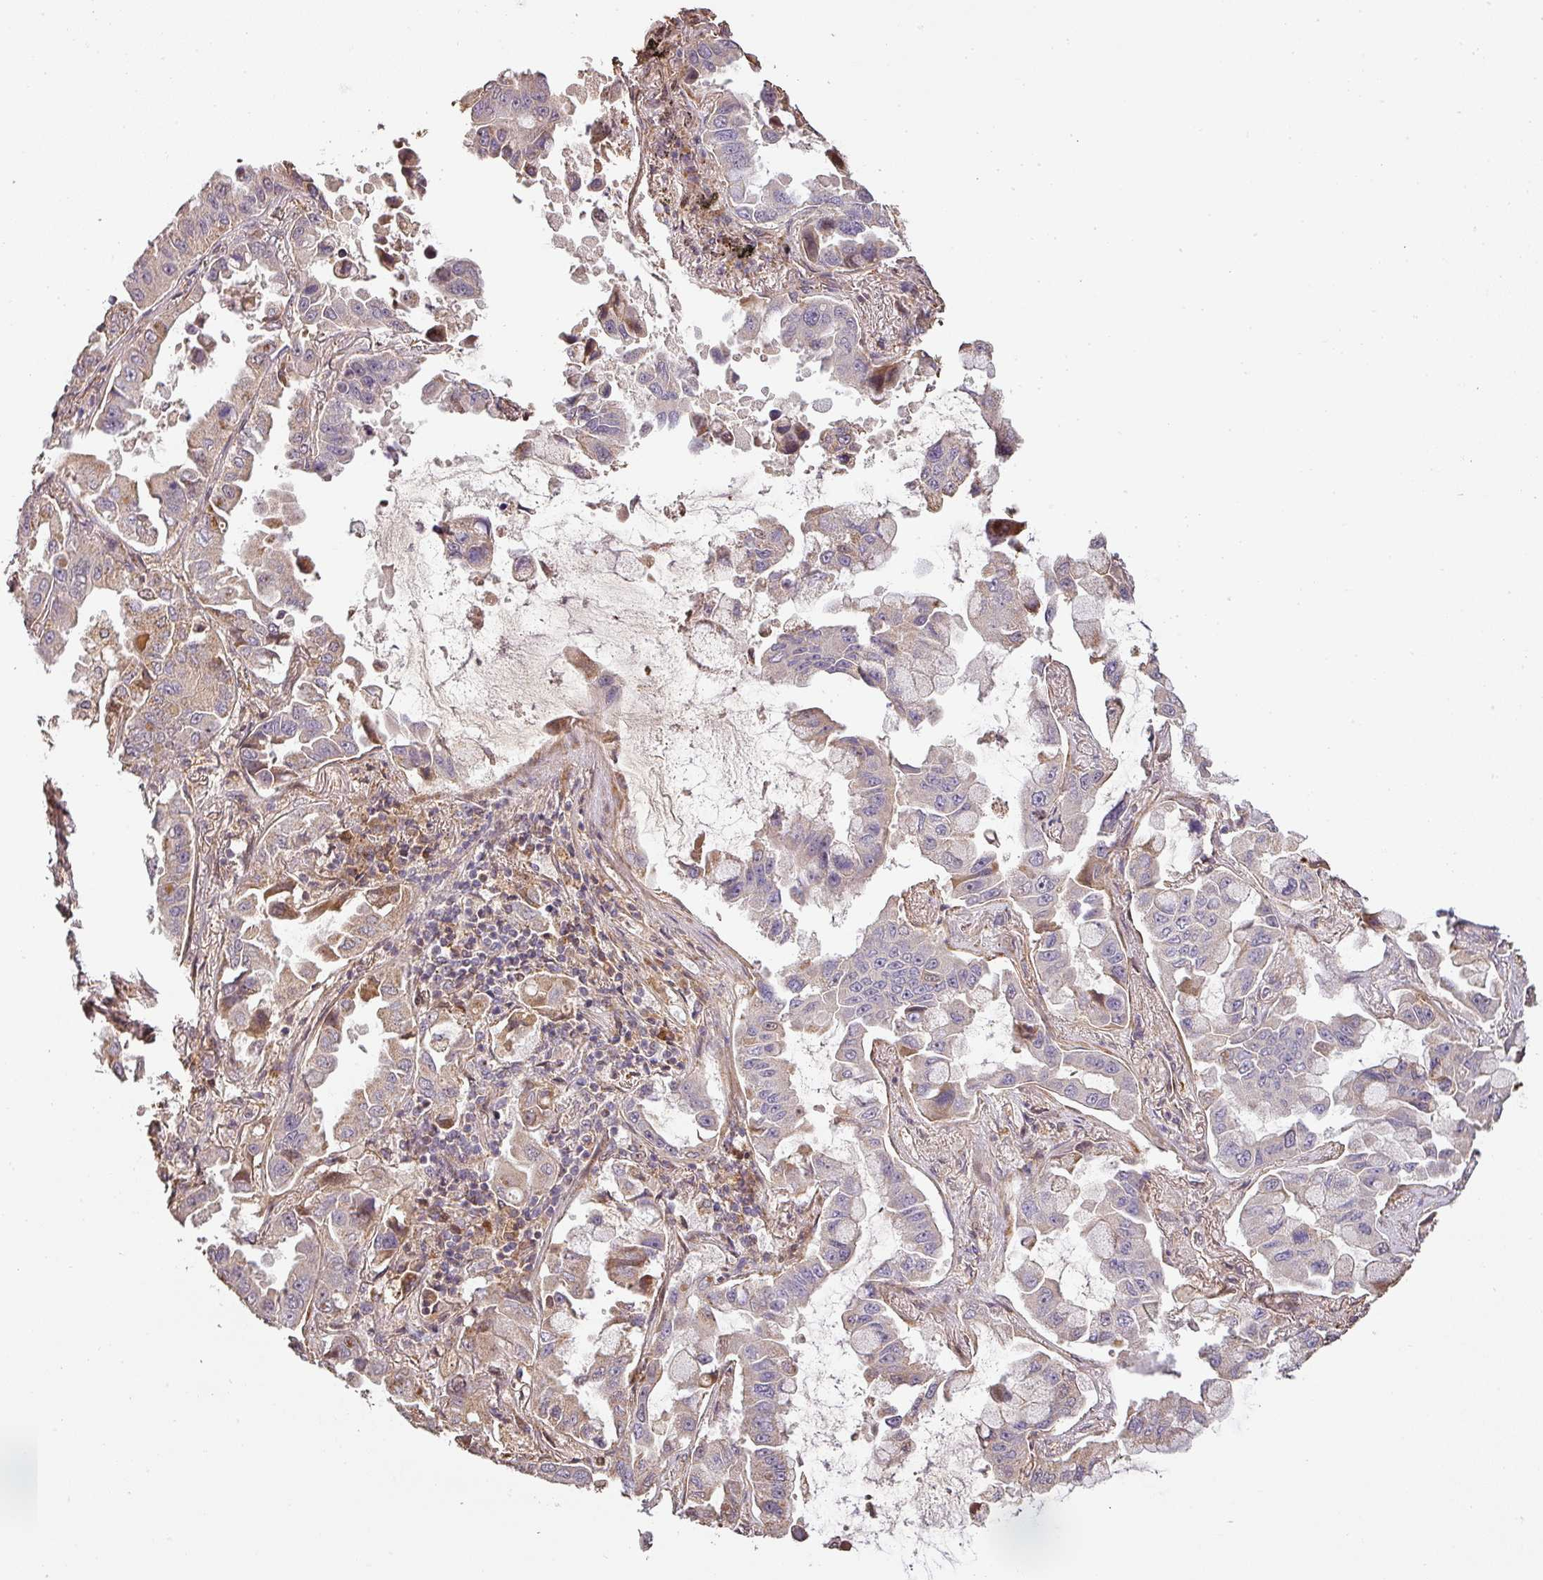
{"staining": {"intensity": "weak", "quantity": "<25%", "location": "cytoplasmic/membranous"}, "tissue": "lung cancer", "cell_type": "Tumor cells", "image_type": "cancer", "snomed": [{"axis": "morphology", "description": "Adenocarcinoma, NOS"}, {"axis": "topography", "description": "Lung"}], "caption": "Immunohistochemistry (IHC) micrograph of human lung cancer (adenocarcinoma) stained for a protein (brown), which reveals no positivity in tumor cells.", "gene": "BPIFB3", "patient": {"sex": "male", "age": 64}}